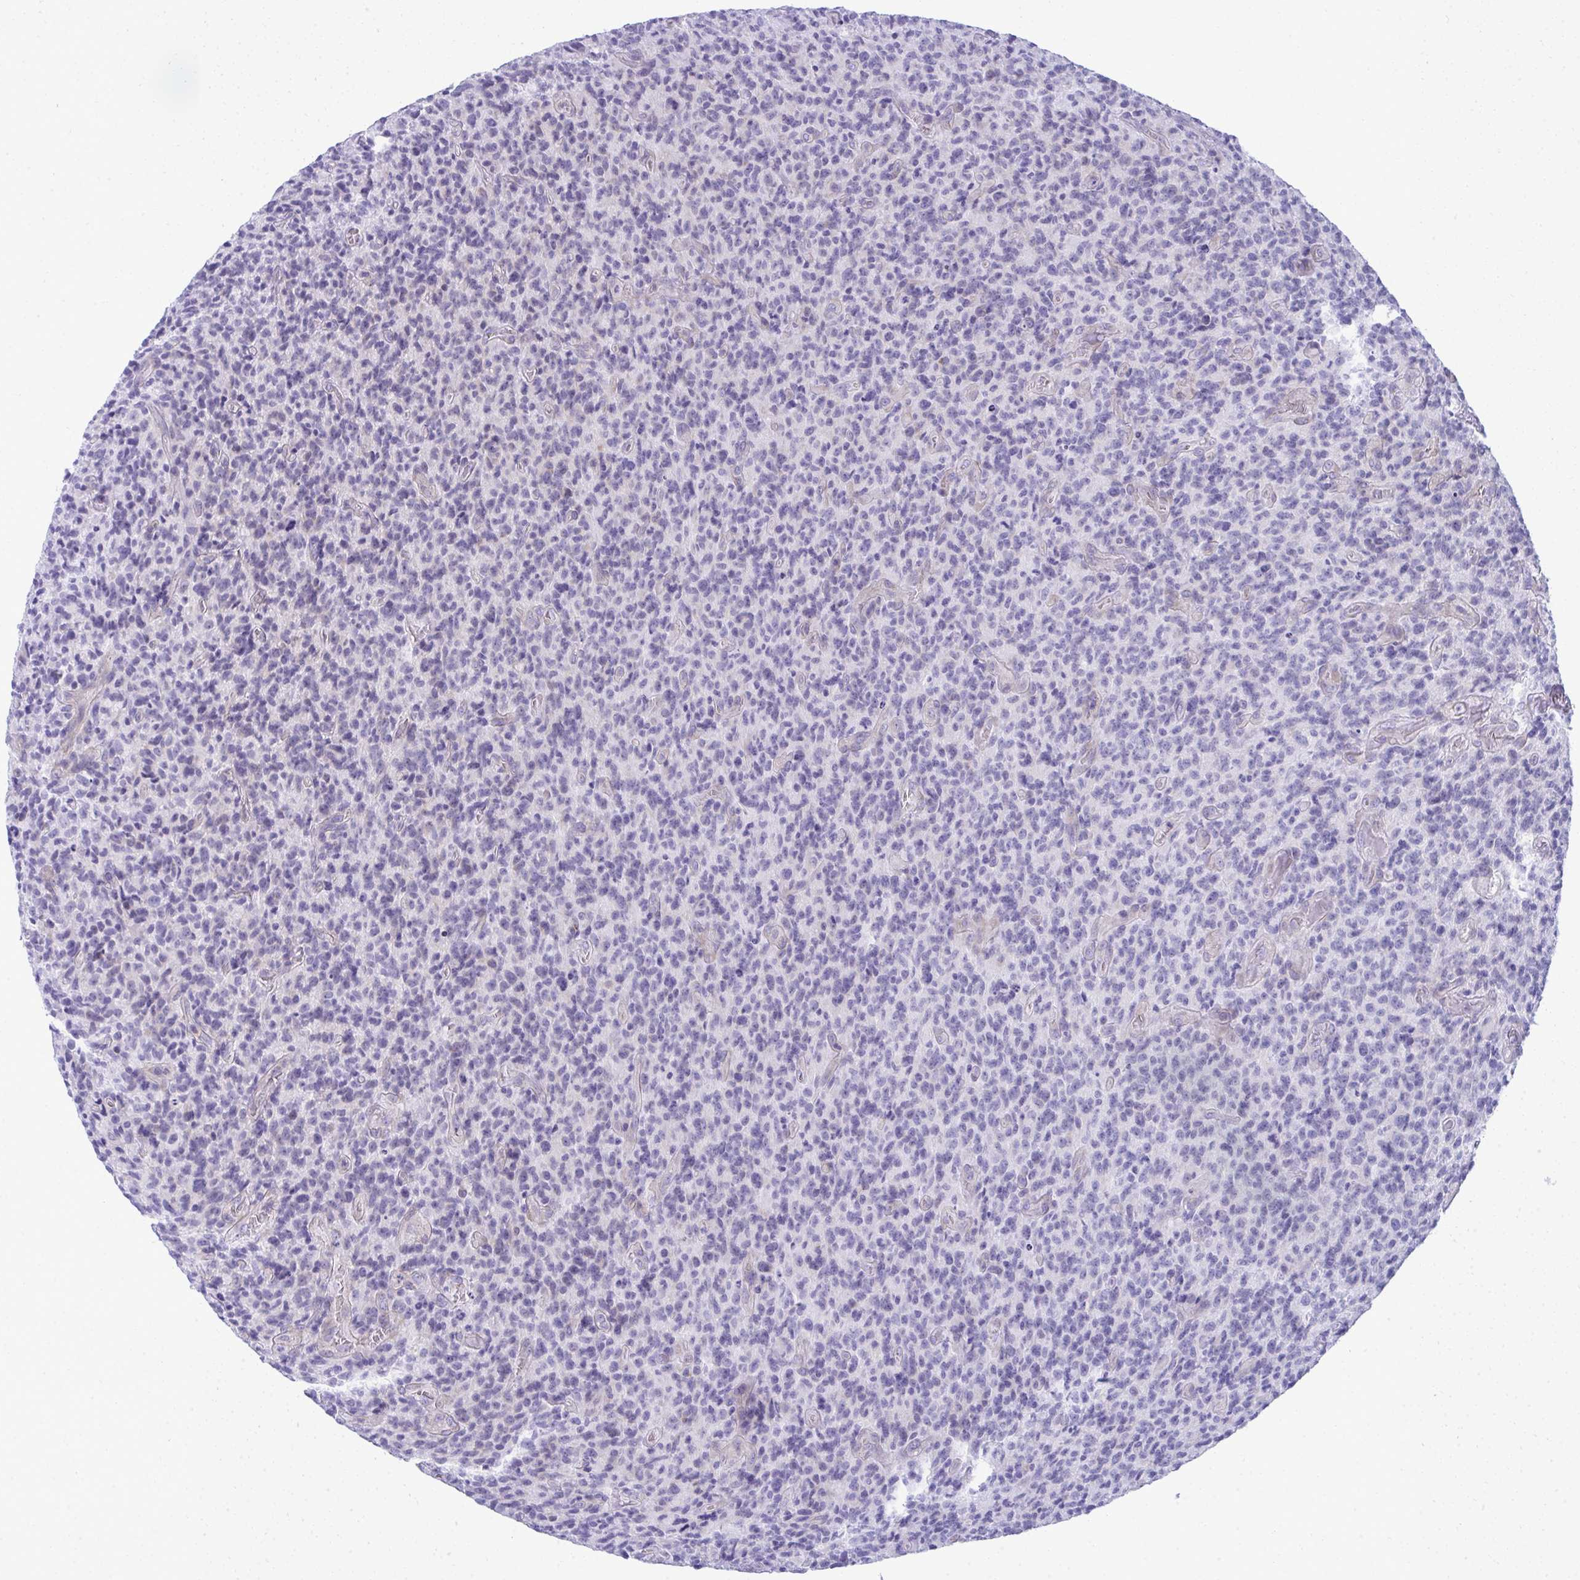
{"staining": {"intensity": "negative", "quantity": "none", "location": "none"}, "tissue": "glioma", "cell_type": "Tumor cells", "image_type": "cancer", "snomed": [{"axis": "morphology", "description": "Glioma, malignant, High grade"}, {"axis": "topography", "description": "Brain"}], "caption": "The IHC histopathology image has no significant expression in tumor cells of malignant high-grade glioma tissue.", "gene": "PUS7L", "patient": {"sex": "male", "age": 76}}